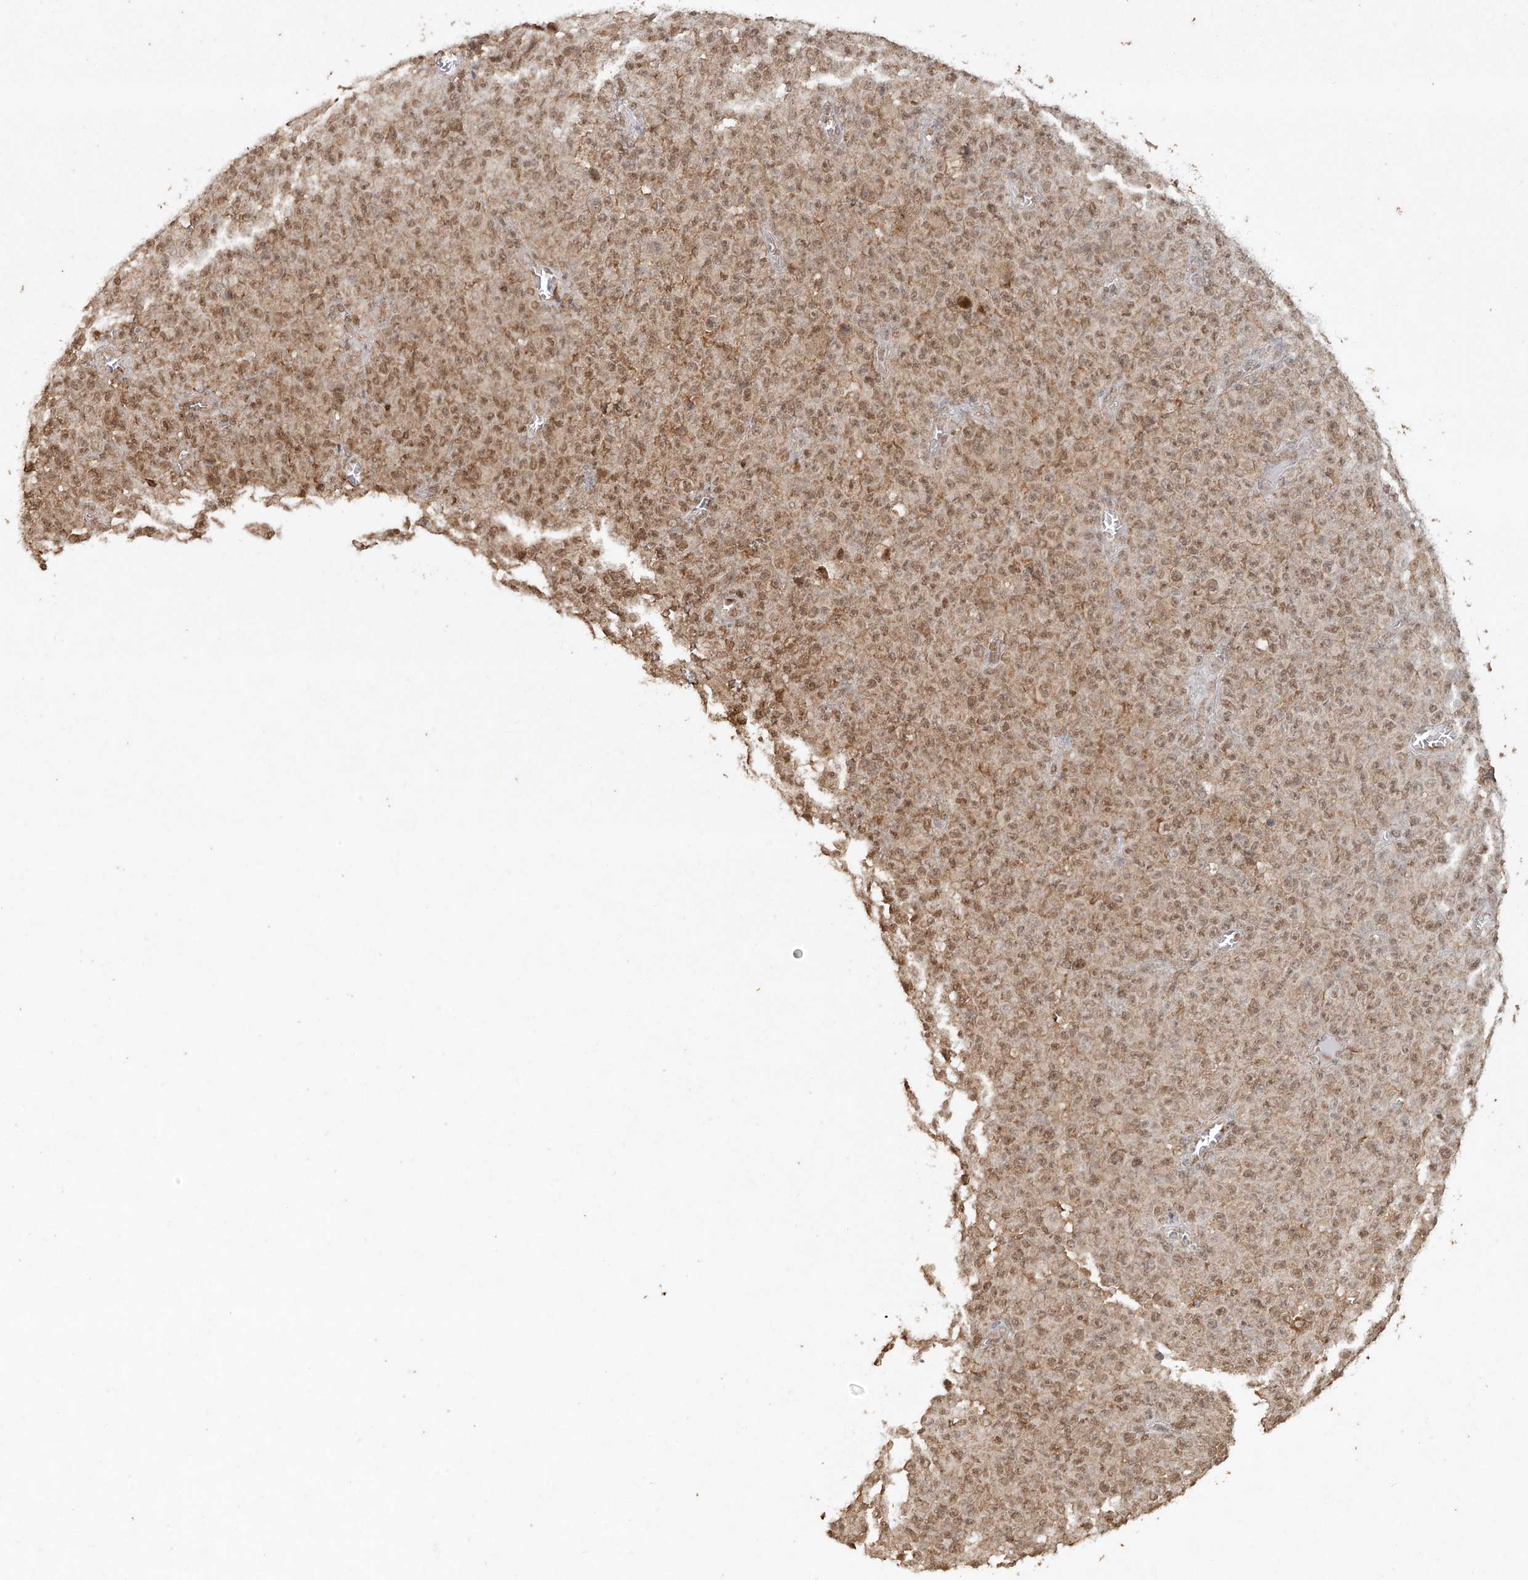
{"staining": {"intensity": "moderate", "quantity": ">75%", "location": "nuclear"}, "tissue": "melanoma", "cell_type": "Tumor cells", "image_type": "cancer", "snomed": [{"axis": "morphology", "description": "Malignant melanoma, NOS"}, {"axis": "topography", "description": "Skin"}], "caption": "Tumor cells reveal medium levels of moderate nuclear positivity in approximately >75% of cells in melanoma. Ihc stains the protein in brown and the nuclei are stained blue.", "gene": "TIGAR", "patient": {"sex": "female", "age": 82}}